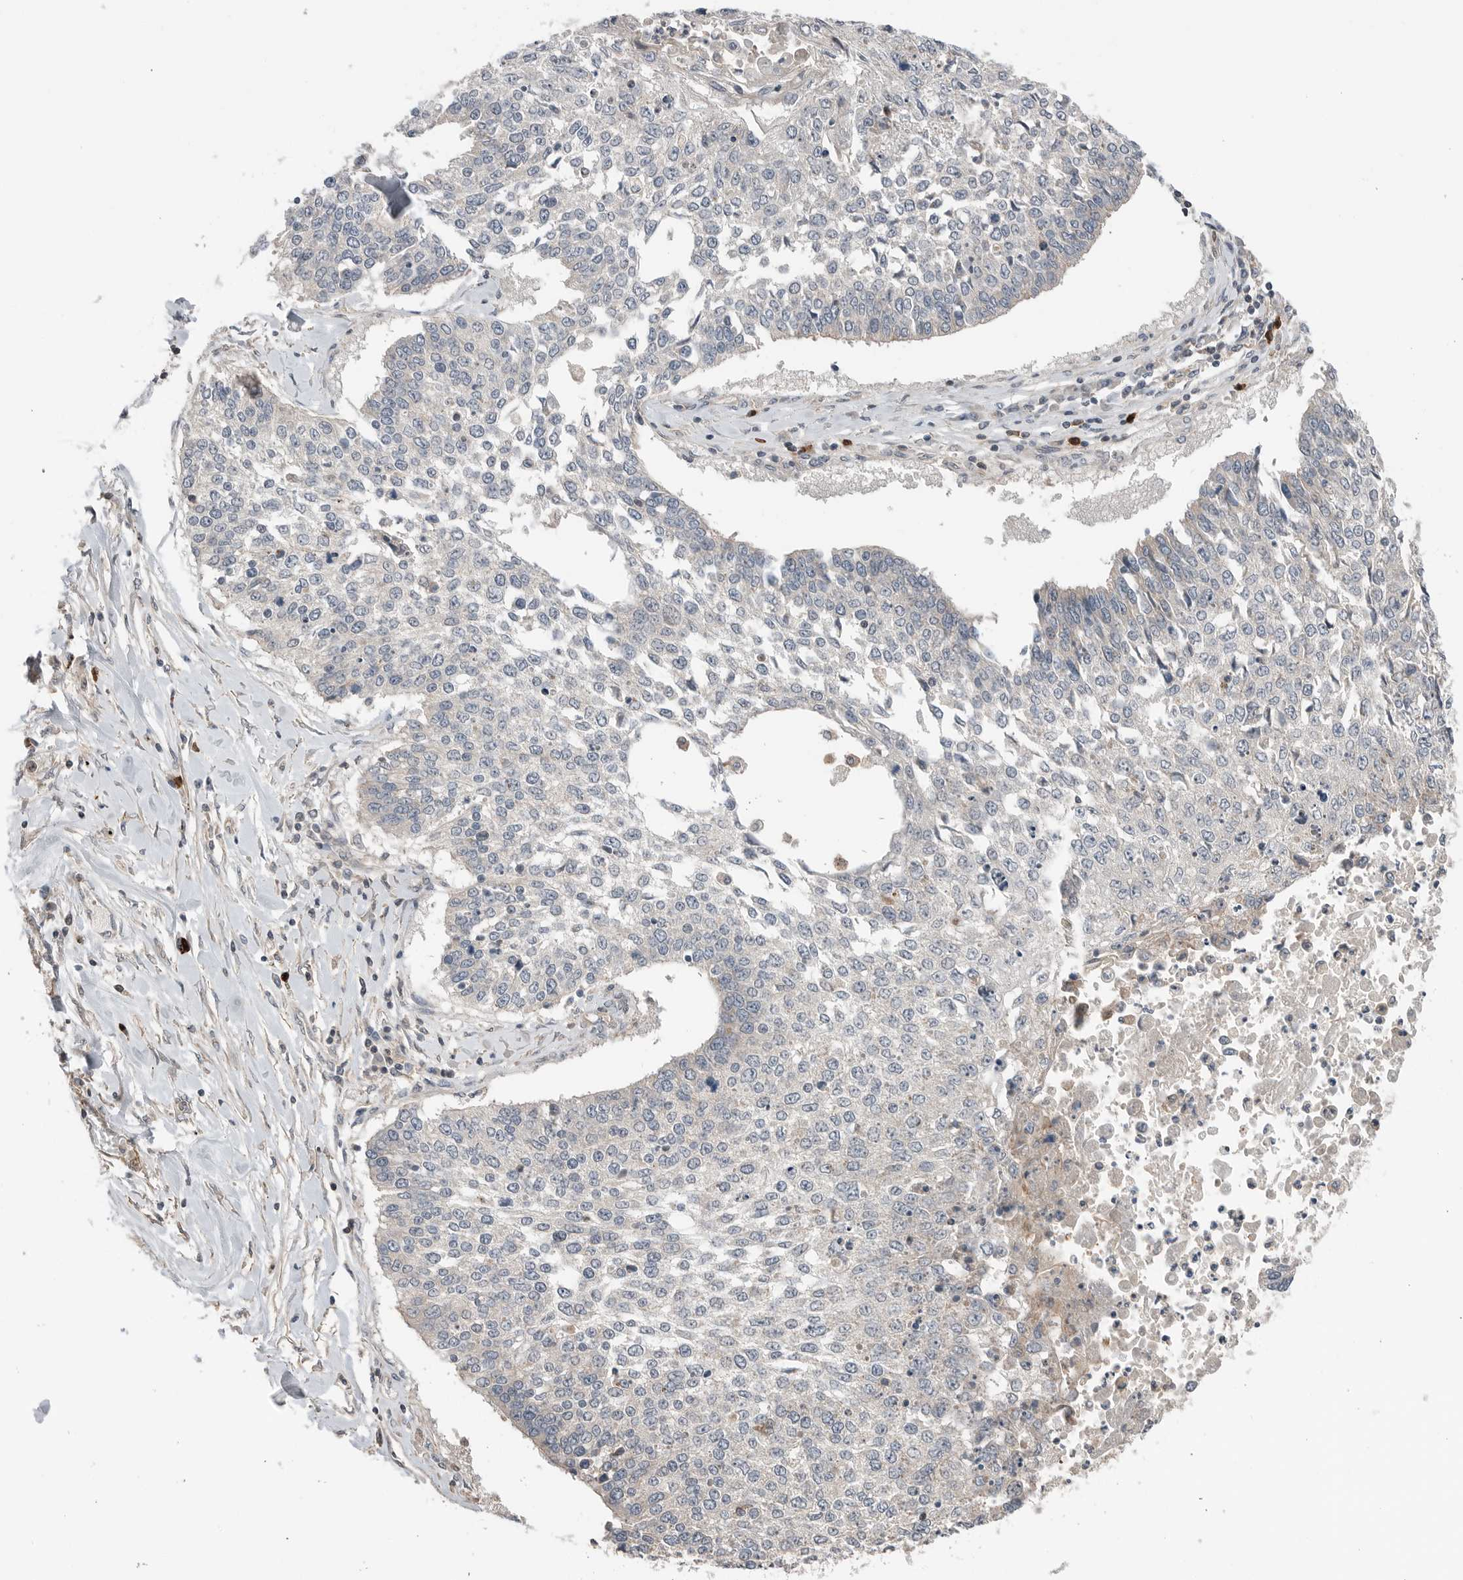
{"staining": {"intensity": "negative", "quantity": "none", "location": "none"}, "tissue": "lung cancer", "cell_type": "Tumor cells", "image_type": "cancer", "snomed": [{"axis": "morphology", "description": "Normal tissue, NOS"}, {"axis": "morphology", "description": "Squamous cell carcinoma, NOS"}, {"axis": "topography", "description": "Cartilage tissue"}, {"axis": "topography", "description": "Bronchus"}, {"axis": "topography", "description": "Lung"}, {"axis": "topography", "description": "Peripheral nerve tissue"}], "caption": "DAB immunohistochemical staining of squamous cell carcinoma (lung) displays no significant positivity in tumor cells.", "gene": "PEAK1", "patient": {"sex": "female", "age": 49}}